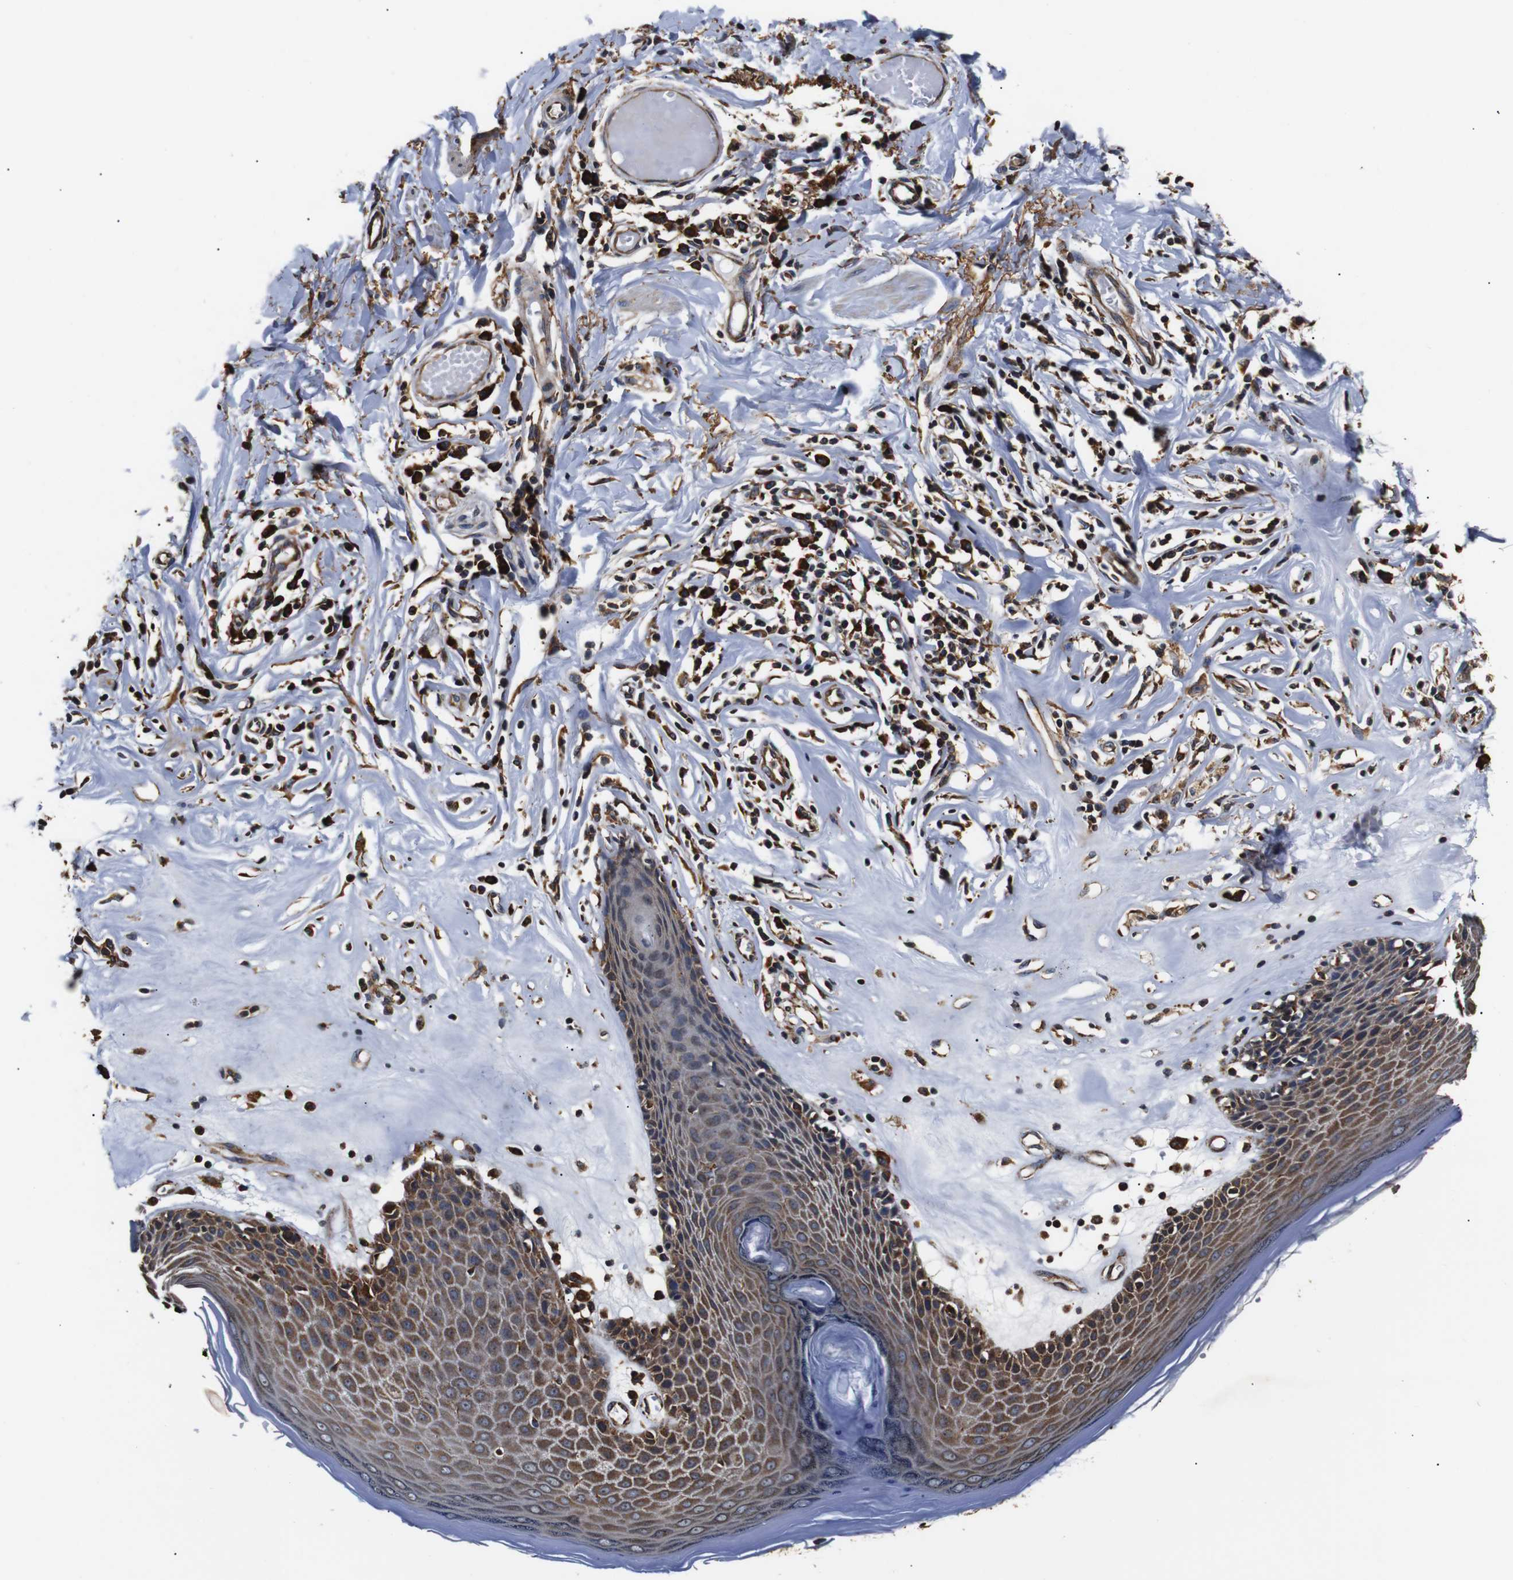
{"staining": {"intensity": "moderate", "quantity": ">75%", "location": "cytoplasmic/membranous"}, "tissue": "skin", "cell_type": "Epidermal cells", "image_type": "normal", "snomed": [{"axis": "morphology", "description": "Normal tissue, NOS"}, {"axis": "morphology", "description": "Inflammation, NOS"}, {"axis": "topography", "description": "Vulva"}], "caption": "Immunohistochemistry staining of unremarkable skin, which displays medium levels of moderate cytoplasmic/membranous staining in approximately >75% of epidermal cells indicating moderate cytoplasmic/membranous protein expression. The staining was performed using DAB (brown) for protein detection and nuclei were counterstained in hematoxylin (blue).", "gene": "HHIP", "patient": {"sex": "female", "age": 84}}